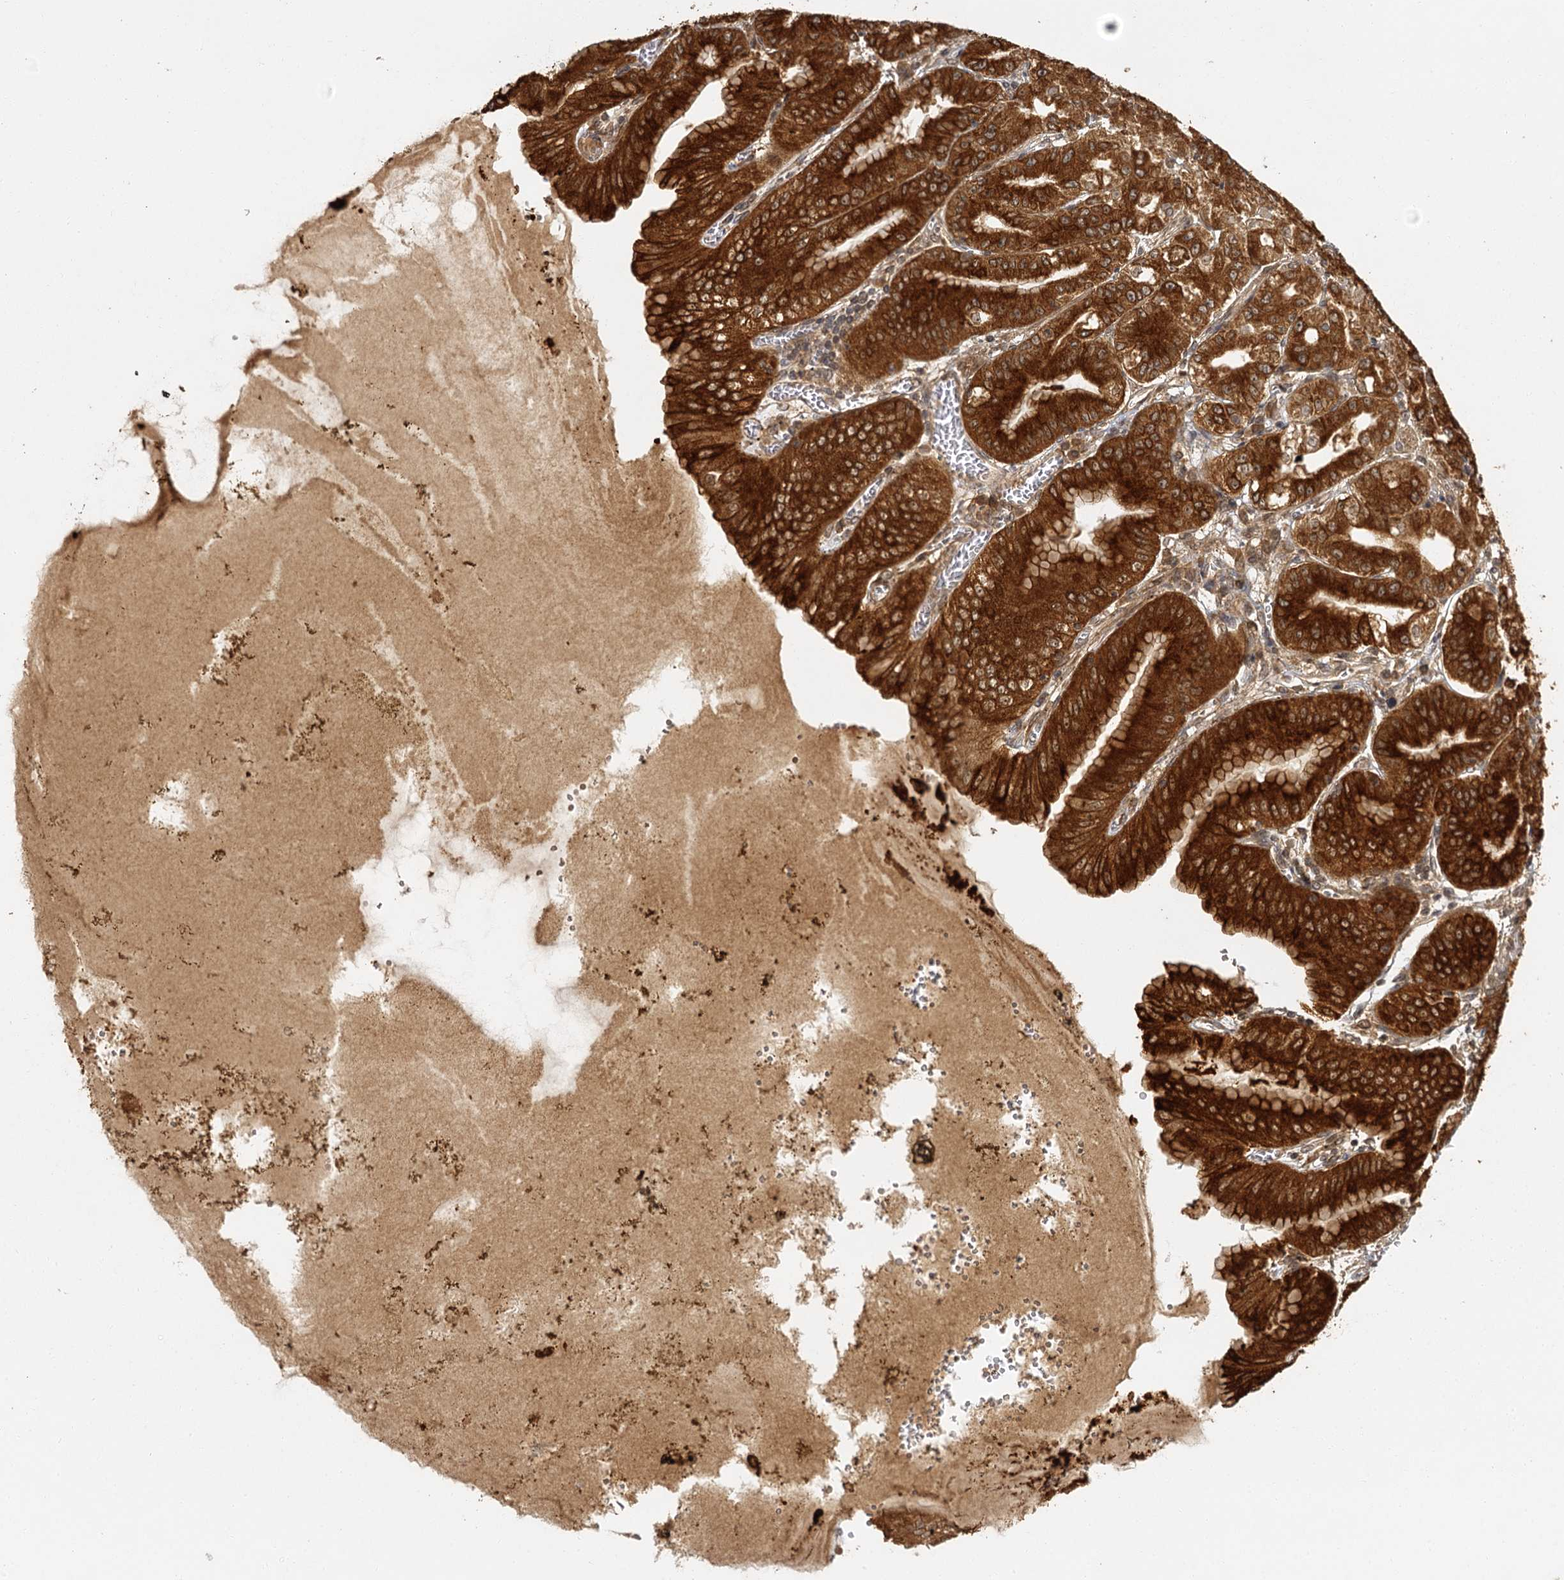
{"staining": {"intensity": "strong", "quantity": ">75%", "location": "cytoplasmic/membranous"}, "tissue": "stomach", "cell_type": "Glandular cells", "image_type": "normal", "snomed": [{"axis": "morphology", "description": "Normal tissue, NOS"}, {"axis": "topography", "description": "Stomach, upper"}, {"axis": "topography", "description": "Stomach, lower"}], "caption": "IHC of normal human stomach exhibits high levels of strong cytoplasmic/membranous expression in about >75% of glandular cells.", "gene": "ZNF549", "patient": {"sex": "male", "age": 71}}